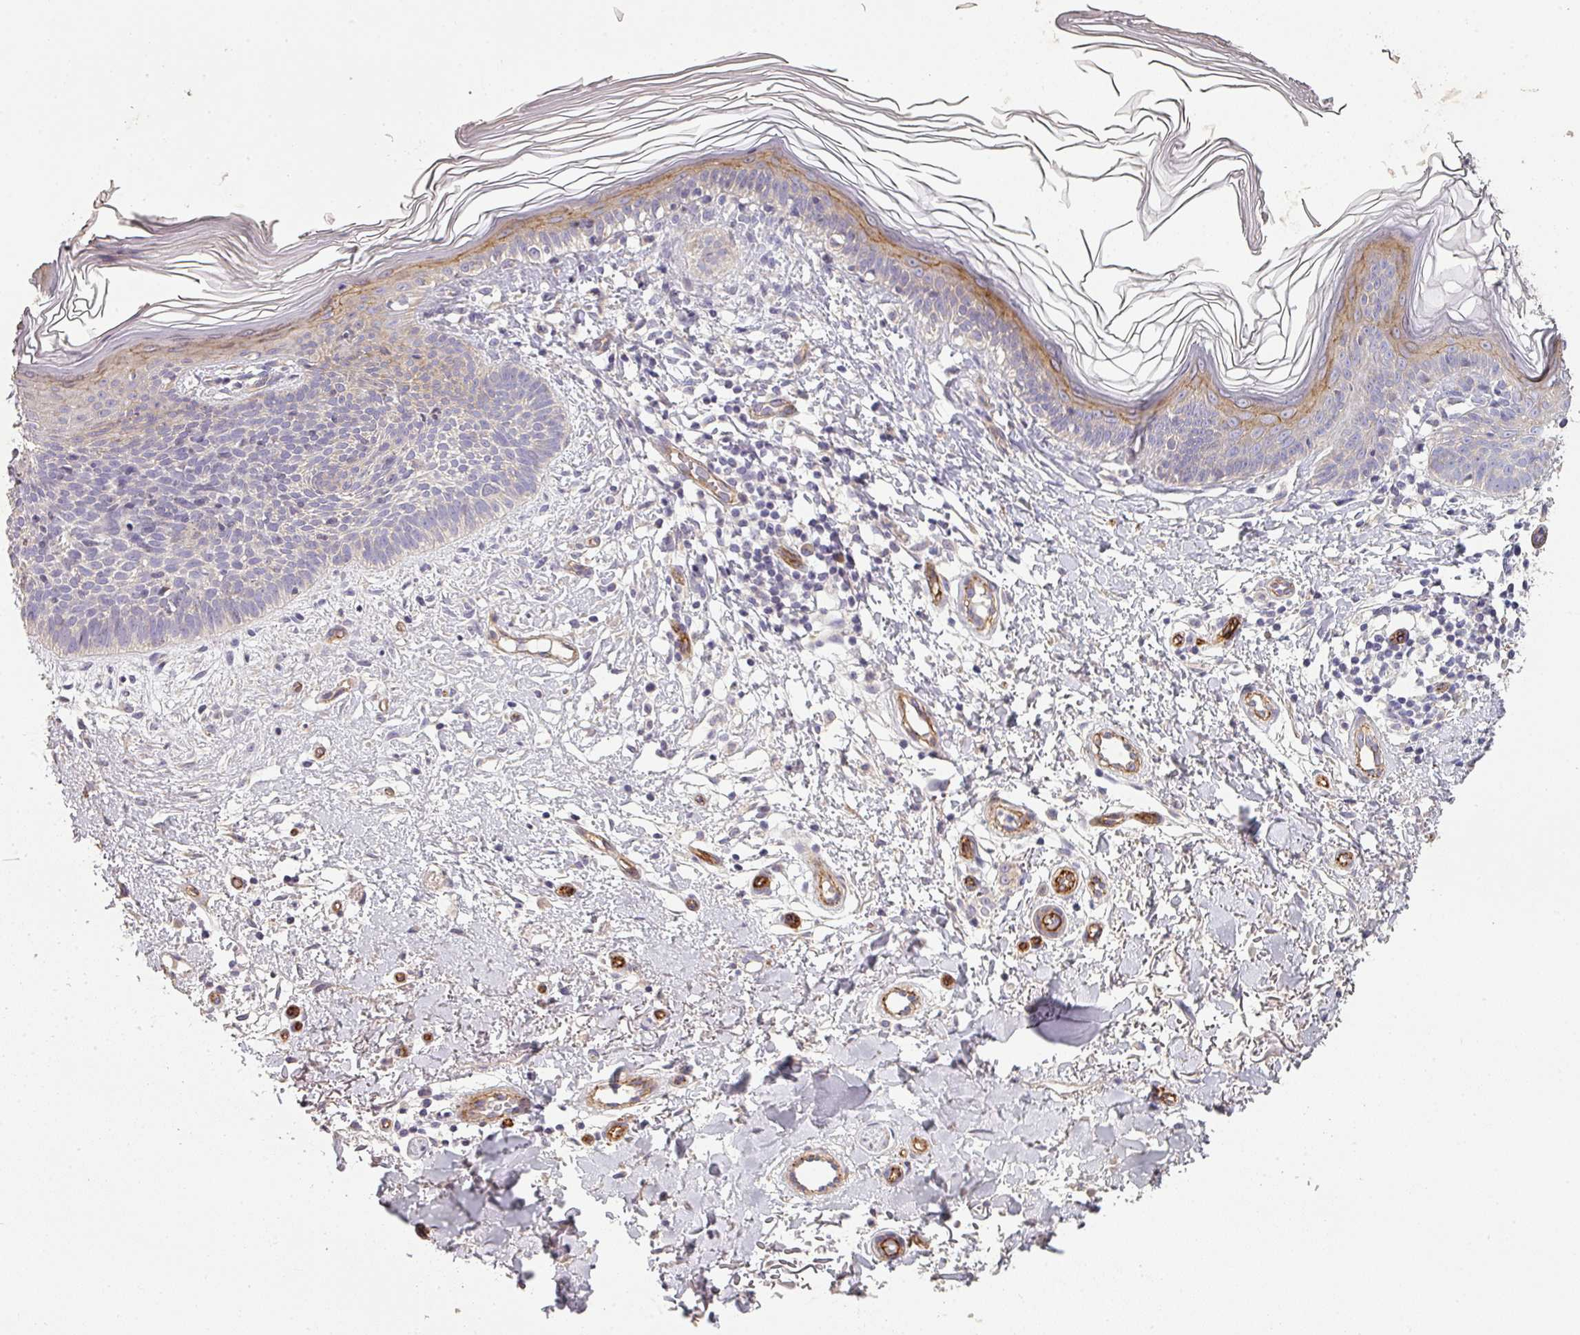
{"staining": {"intensity": "negative", "quantity": "none", "location": "none"}, "tissue": "skin cancer", "cell_type": "Tumor cells", "image_type": "cancer", "snomed": [{"axis": "morphology", "description": "Basal cell carcinoma"}, {"axis": "topography", "description": "Skin"}], "caption": "IHC photomicrograph of basal cell carcinoma (skin) stained for a protein (brown), which demonstrates no staining in tumor cells.", "gene": "PCDH1", "patient": {"sex": "male", "age": 78}}